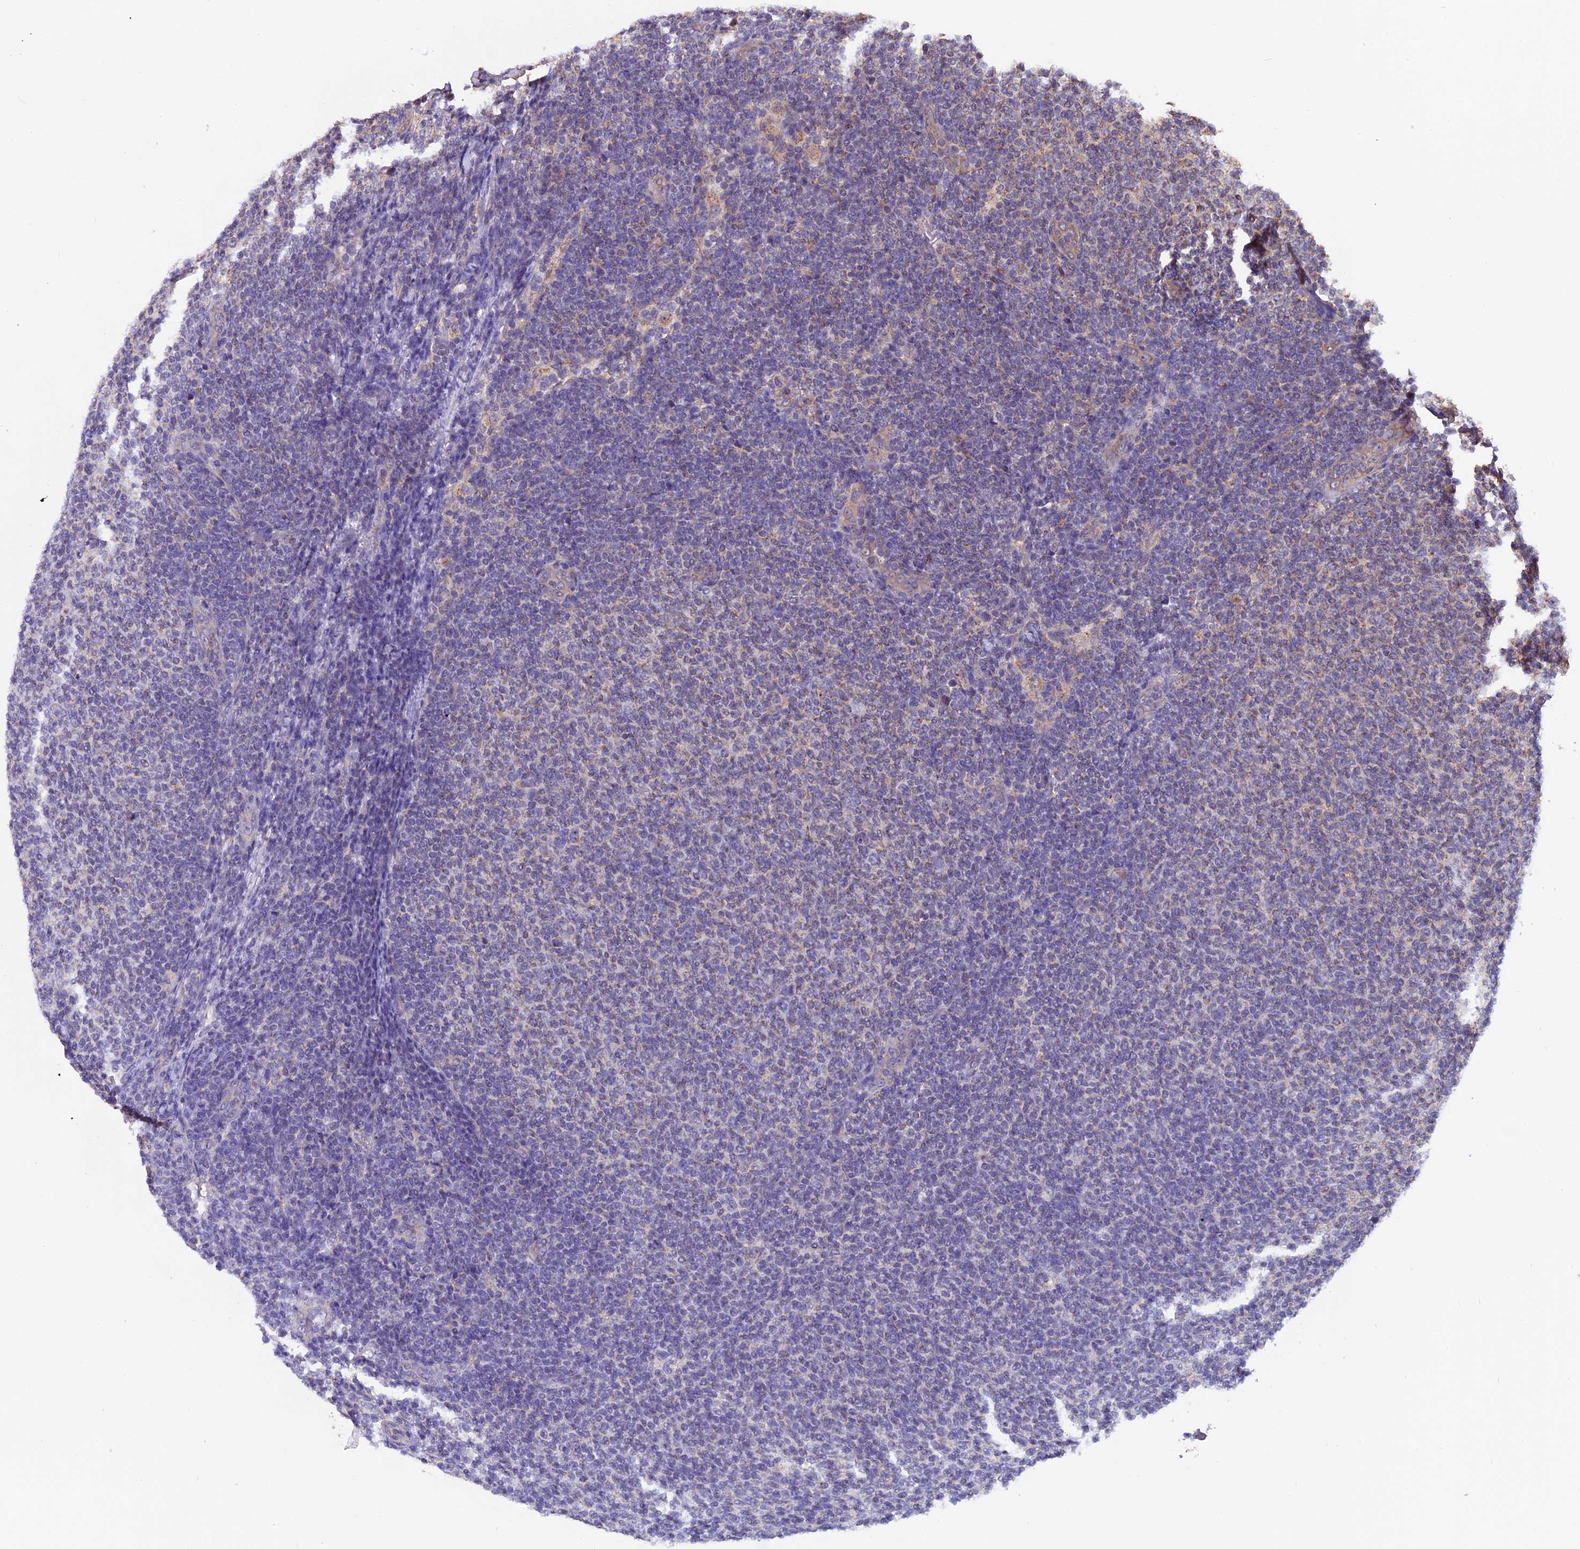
{"staining": {"intensity": "negative", "quantity": "none", "location": "none"}, "tissue": "lymphoma", "cell_type": "Tumor cells", "image_type": "cancer", "snomed": [{"axis": "morphology", "description": "Malignant lymphoma, non-Hodgkin's type, Low grade"}, {"axis": "topography", "description": "Lymph node"}], "caption": "The immunohistochemistry (IHC) micrograph has no significant positivity in tumor cells of malignant lymphoma, non-Hodgkin's type (low-grade) tissue. (DAB (3,3'-diaminobenzidine) immunohistochemistry (IHC) visualized using brightfield microscopy, high magnification).", "gene": "CHMP2A", "patient": {"sex": "male", "age": 66}}